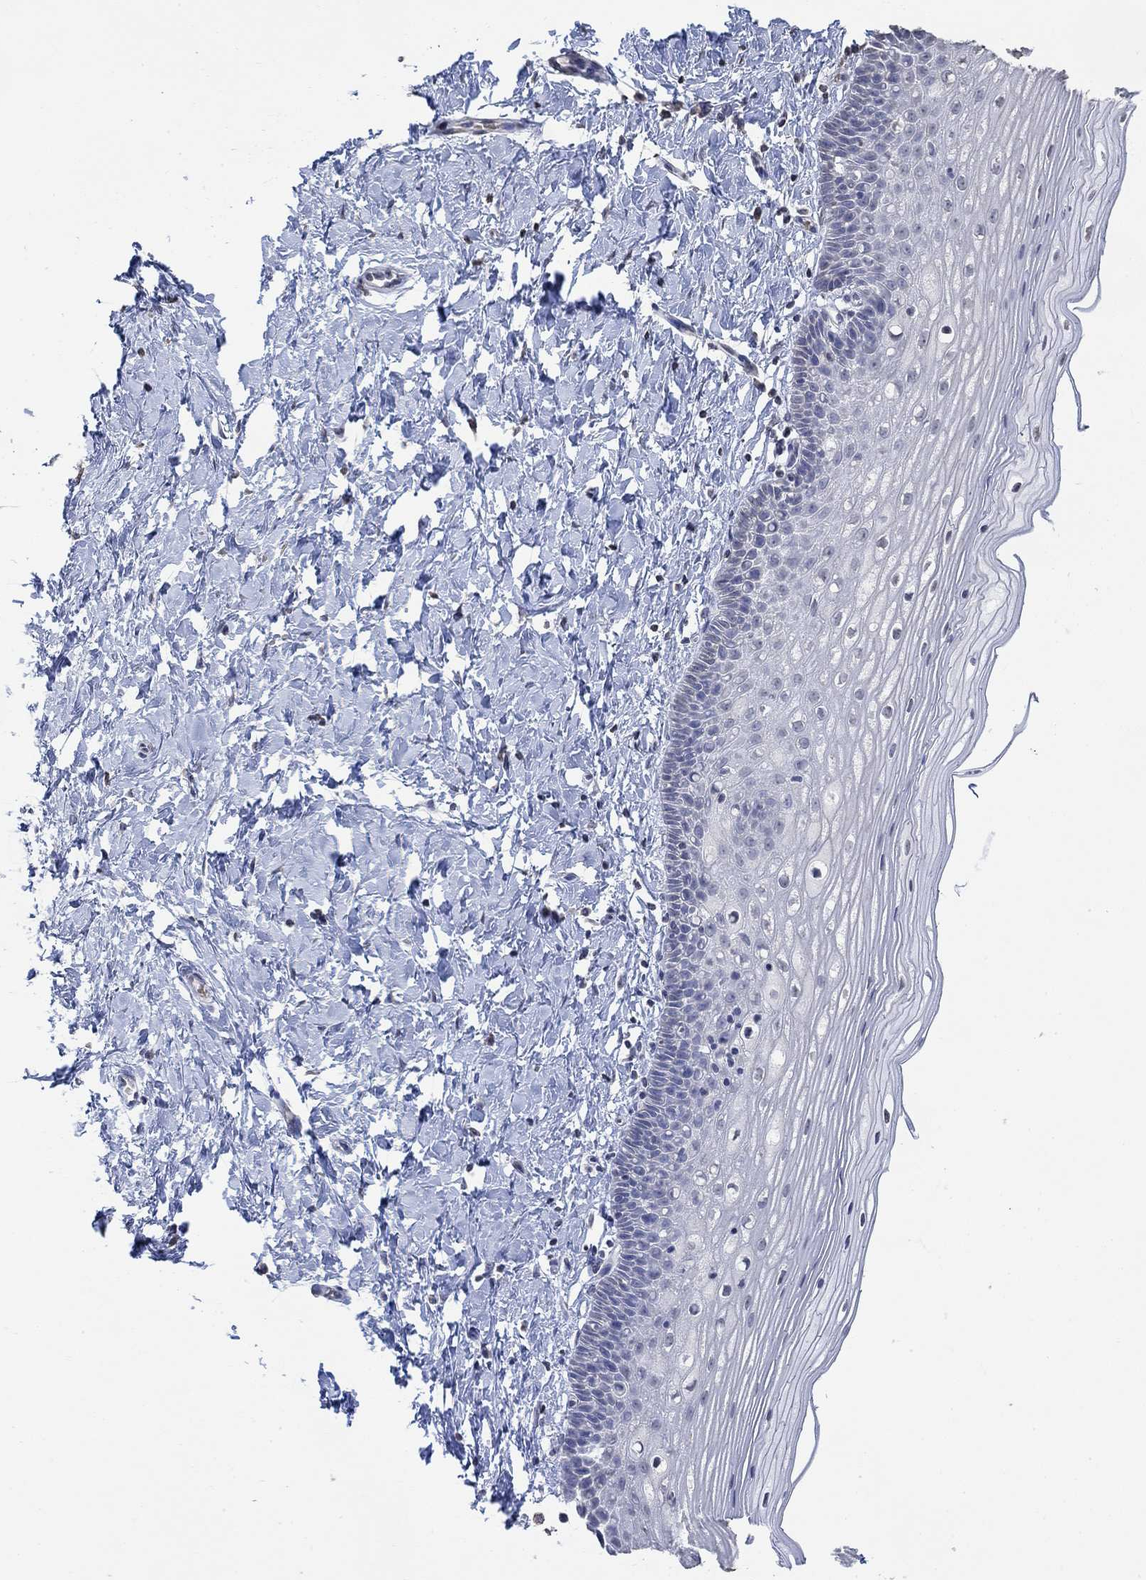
{"staining": {"intensity": "negative", "quantity": "none", "location": "none"}, "tissue": "cervix", "cell_type": "Glandular cells", "image_type": "normal", "snomed": [{"axis": "morphology", "description": "Normal tissue, NOS"}, {"axis": "topography", "description": "Cervix"}], "caption": "Human cervix stained for a protein using immunohistochemistry displays no staining in glandular cells.", "gene": "TMEM255A", "patient": {"sex": "female", "age": 37}}